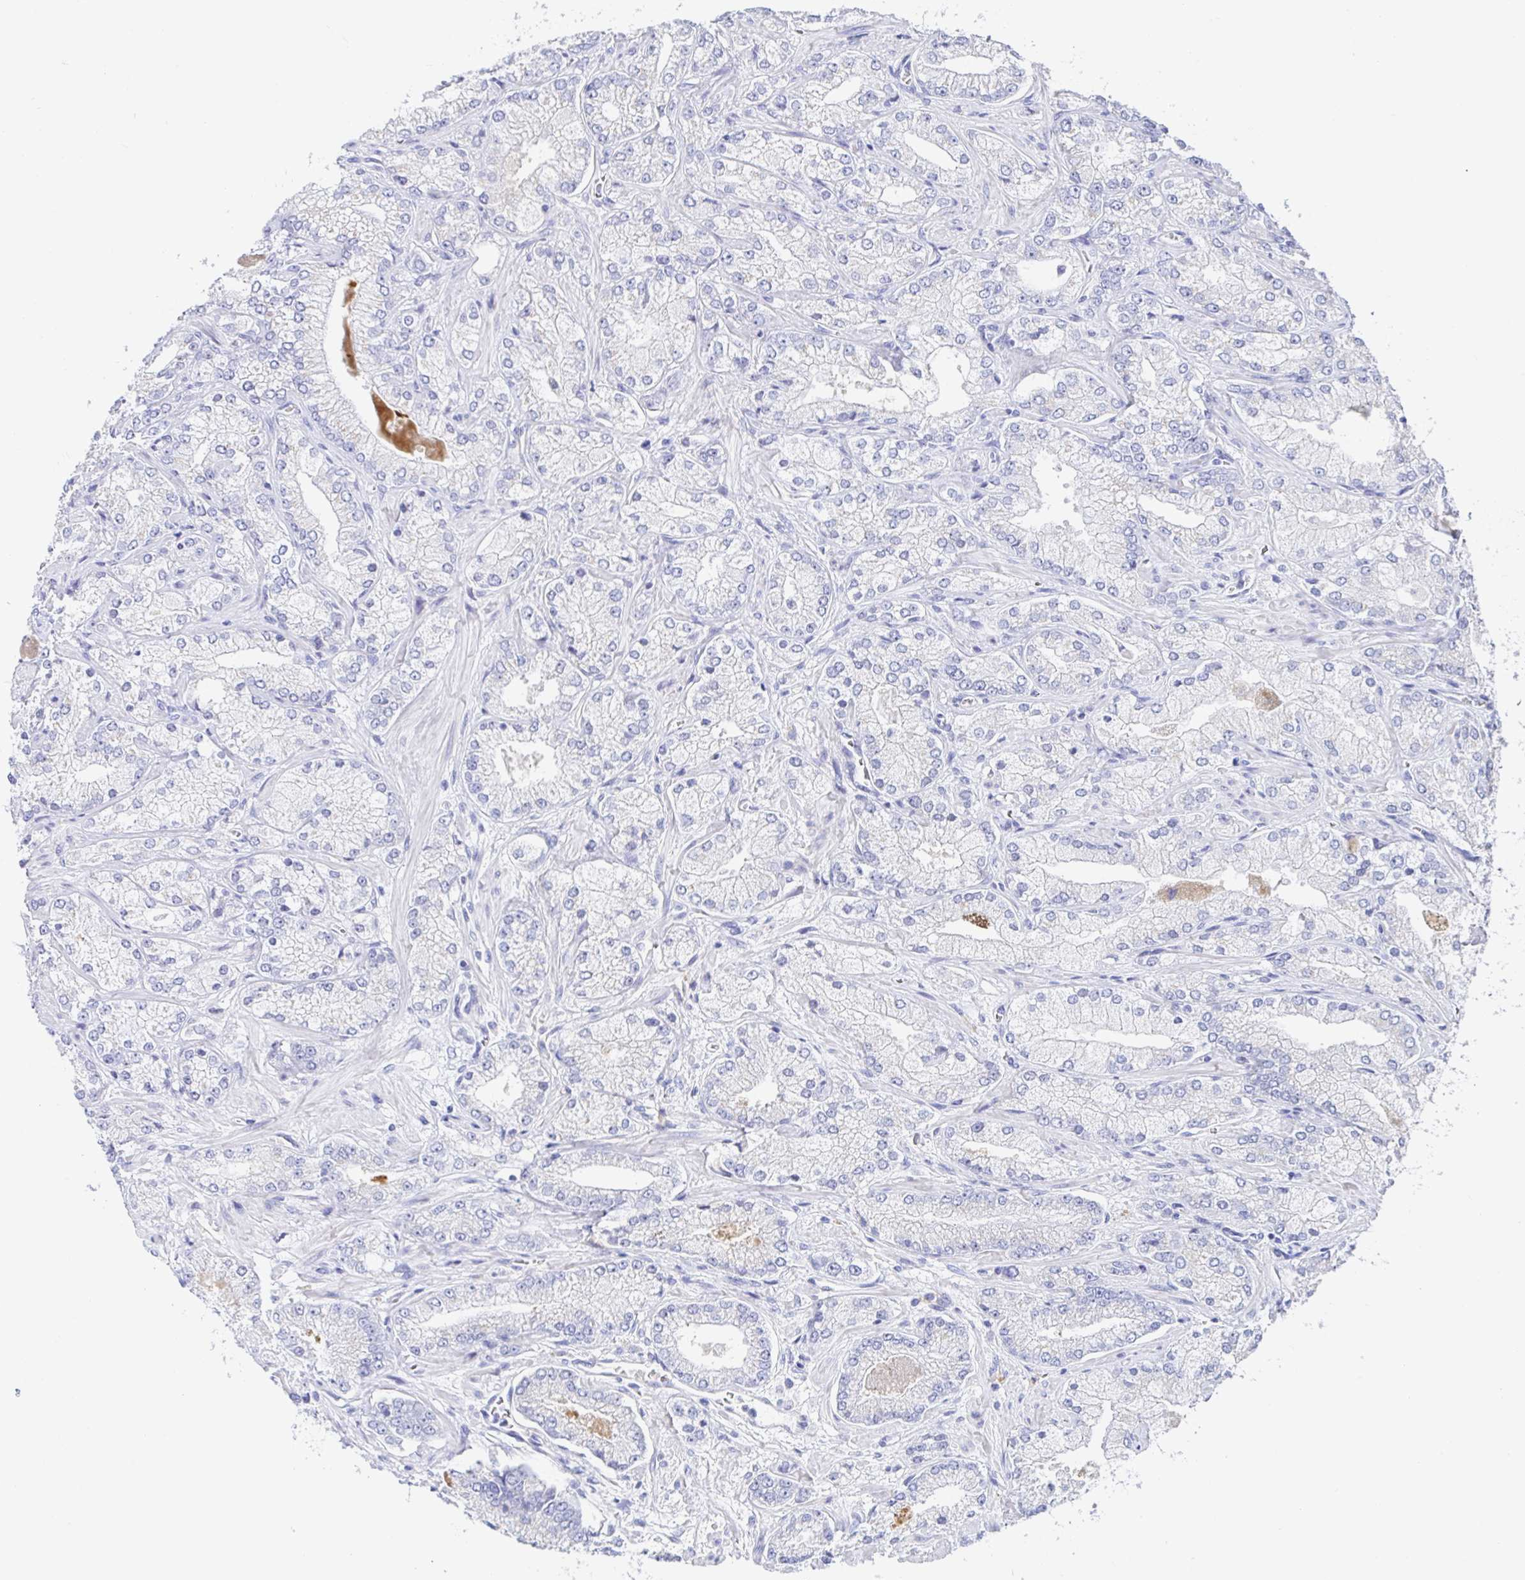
{"staining": {"intensity": "negative", "quantity": "none", "location": "none"}, "tissue": "prostate cancer", "cell_type": "Tumor cells", "image_type": "cancer", "snomed": [{"axis": "morphology", "description": "Normal tissue, NOS"}, {"axis": "morphology", "description": "Adenocarcinoma, High grade"}, {"axis": "topography", "description": "Prostate"}, {"axis": "topography", "description": "Peripheral nerve tissue"}], "caption": "DAB (3,3'-diaminobenzidine) immunohistochemical staining of human prostate cancer (adenocarcinoma (high-grade)) exhibits no significant staining in tumor cells.", "gene": "SIAH3", "patient": {"sex": "male", "age": 68}}